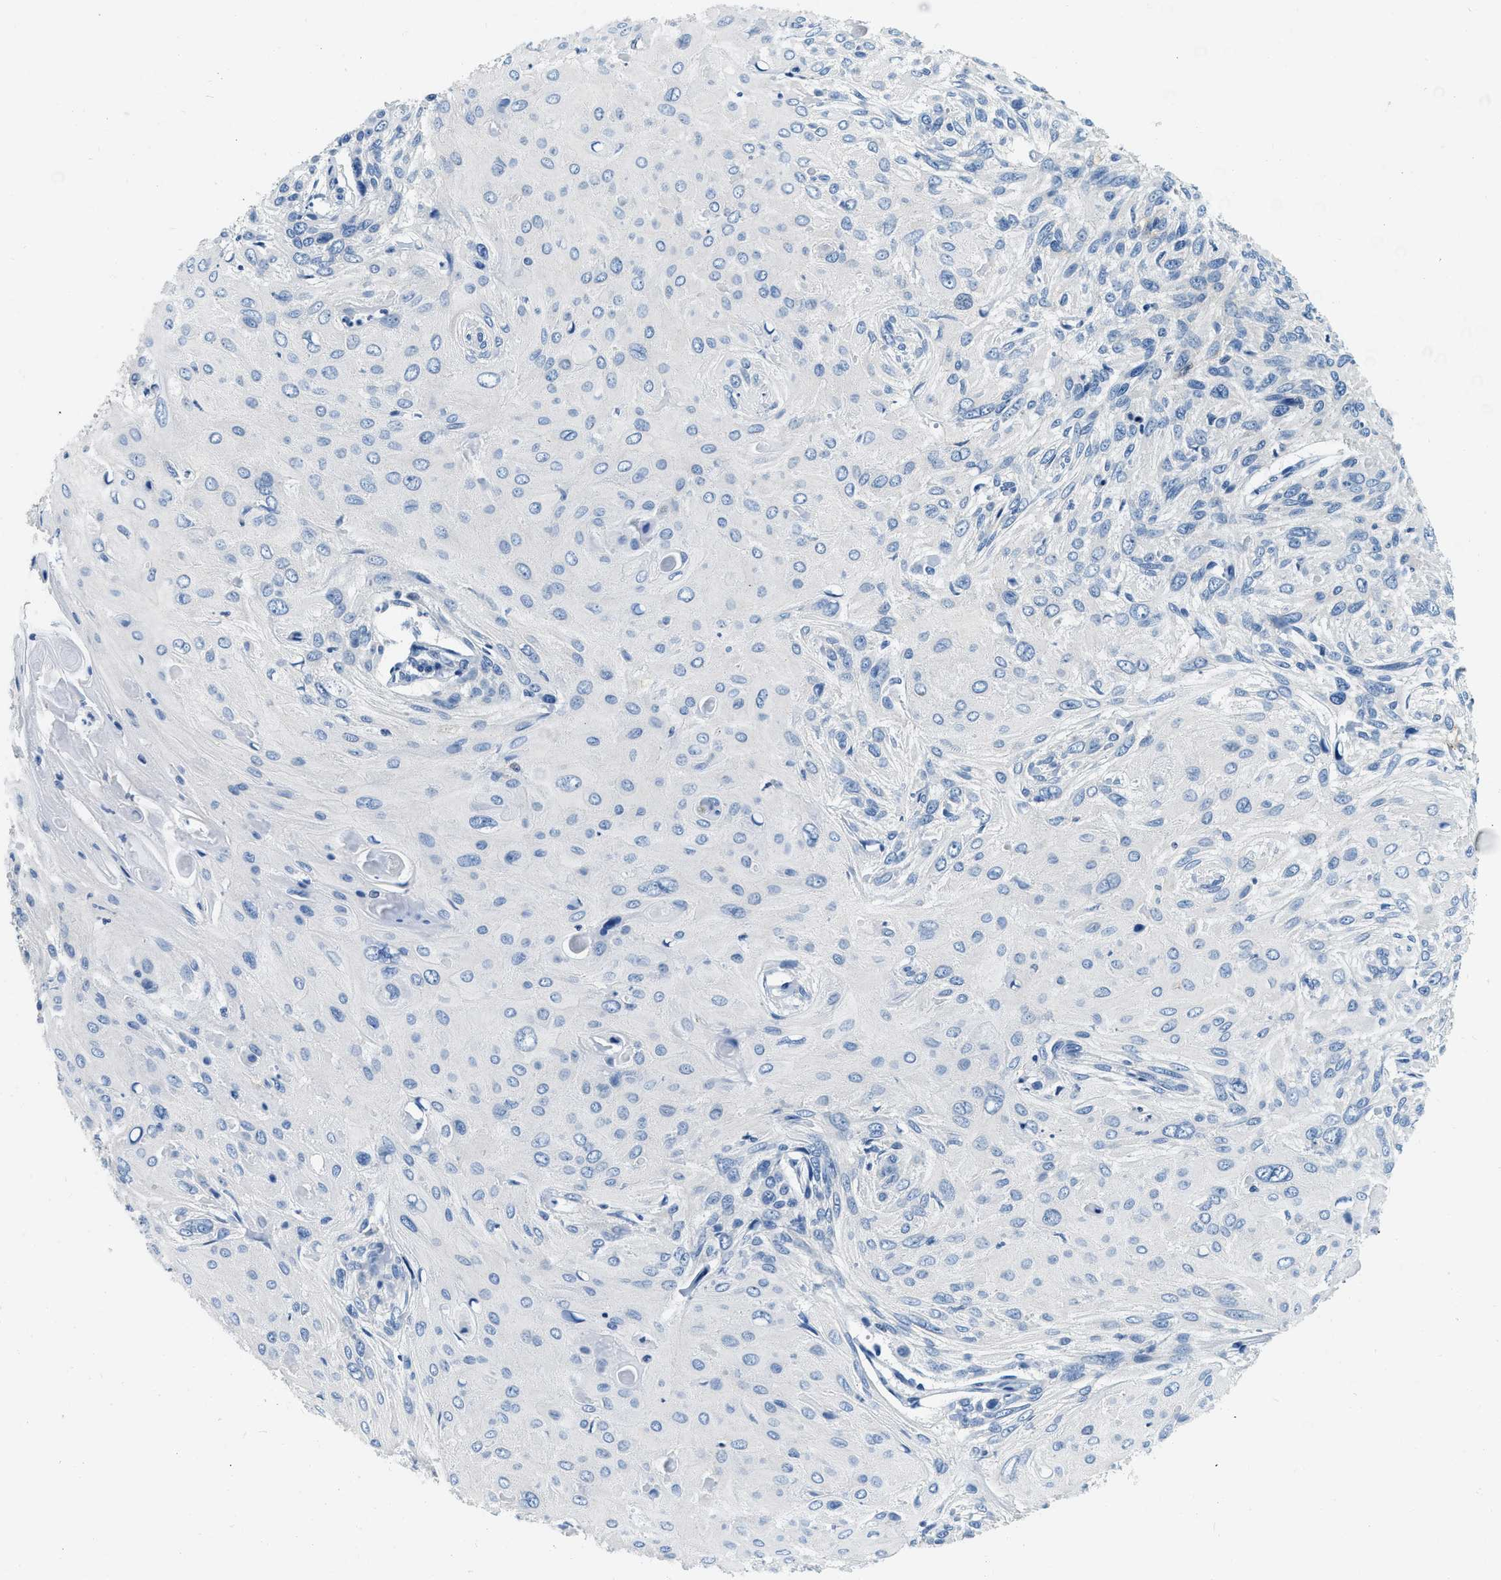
{"staining": {"intensity": "negative", "quantity": "none", "location": "none"}, "tissue": "cervical cancer", "cell_type": "Tumor cells", "image_type": "cancer", "snomed": [{"axis": "morphology", "description": "Squamous cell carcinoma, NOS"}, {"axis": "topography", "description": "Cervix"}], "caption": "DAB (3,3'-diaminobenzidine) immunohistochemical staining of human cervical cancer reveals no significant positivity in tumor cells.", "gene": "EIF2AK2", "patient": {"sex": "female", "age": 51}}